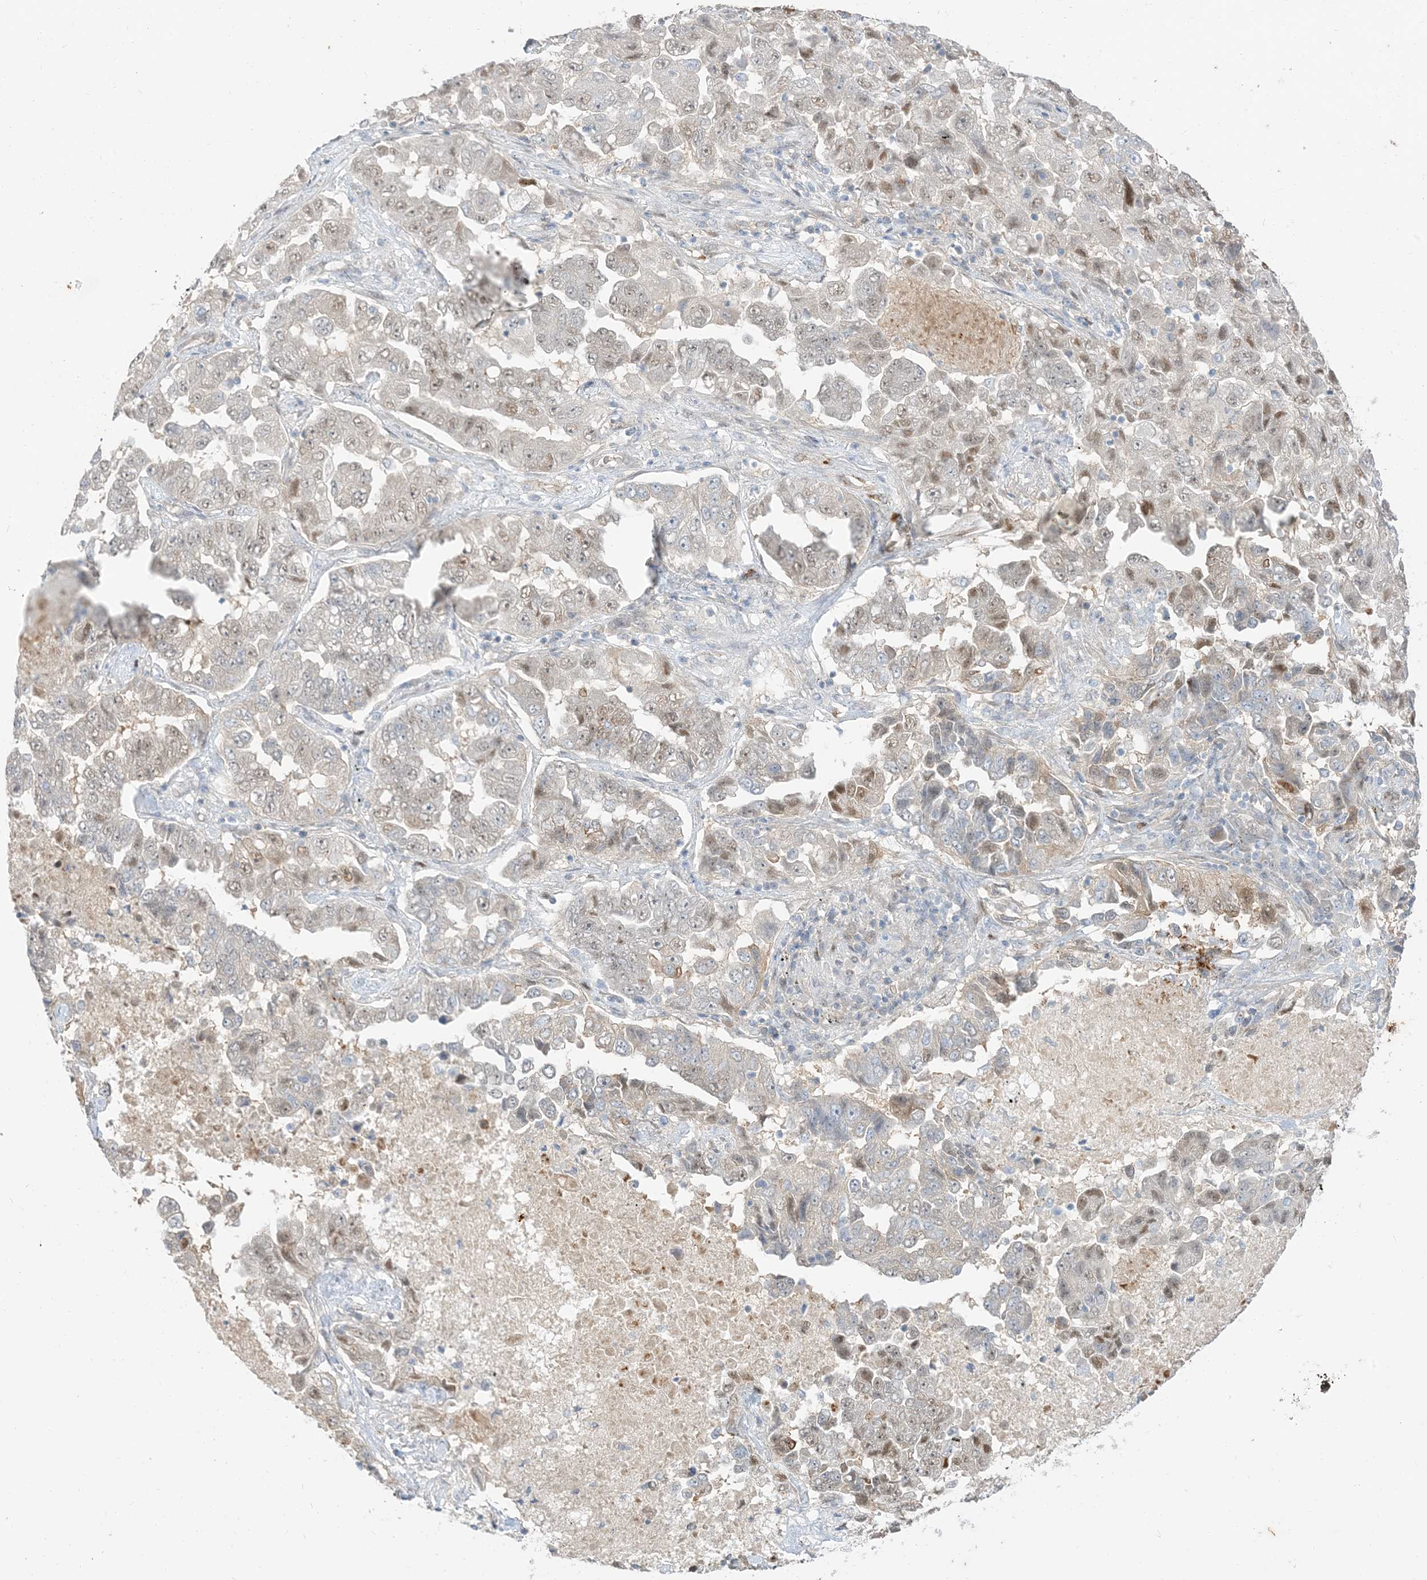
{"staining": {"intensity": "weak", "quantity": "25%-75%", "location": "nuclear"}, "tissue": "lung cancer", "cell_type": "Tumor cells", "image_type": "cancer", "snomed": [{"axis": "morphology", "description": "Adenocarcinoma, NOS"}, {"axis": "topography", "description": "Lung"}], "caption": "Weak nuclear protein staining is present in approximately 25%-75% of tumor cells in lung adenocarcinoma.", "gene": "RIN1", "patient": {"sex": "female", "age": 51}}